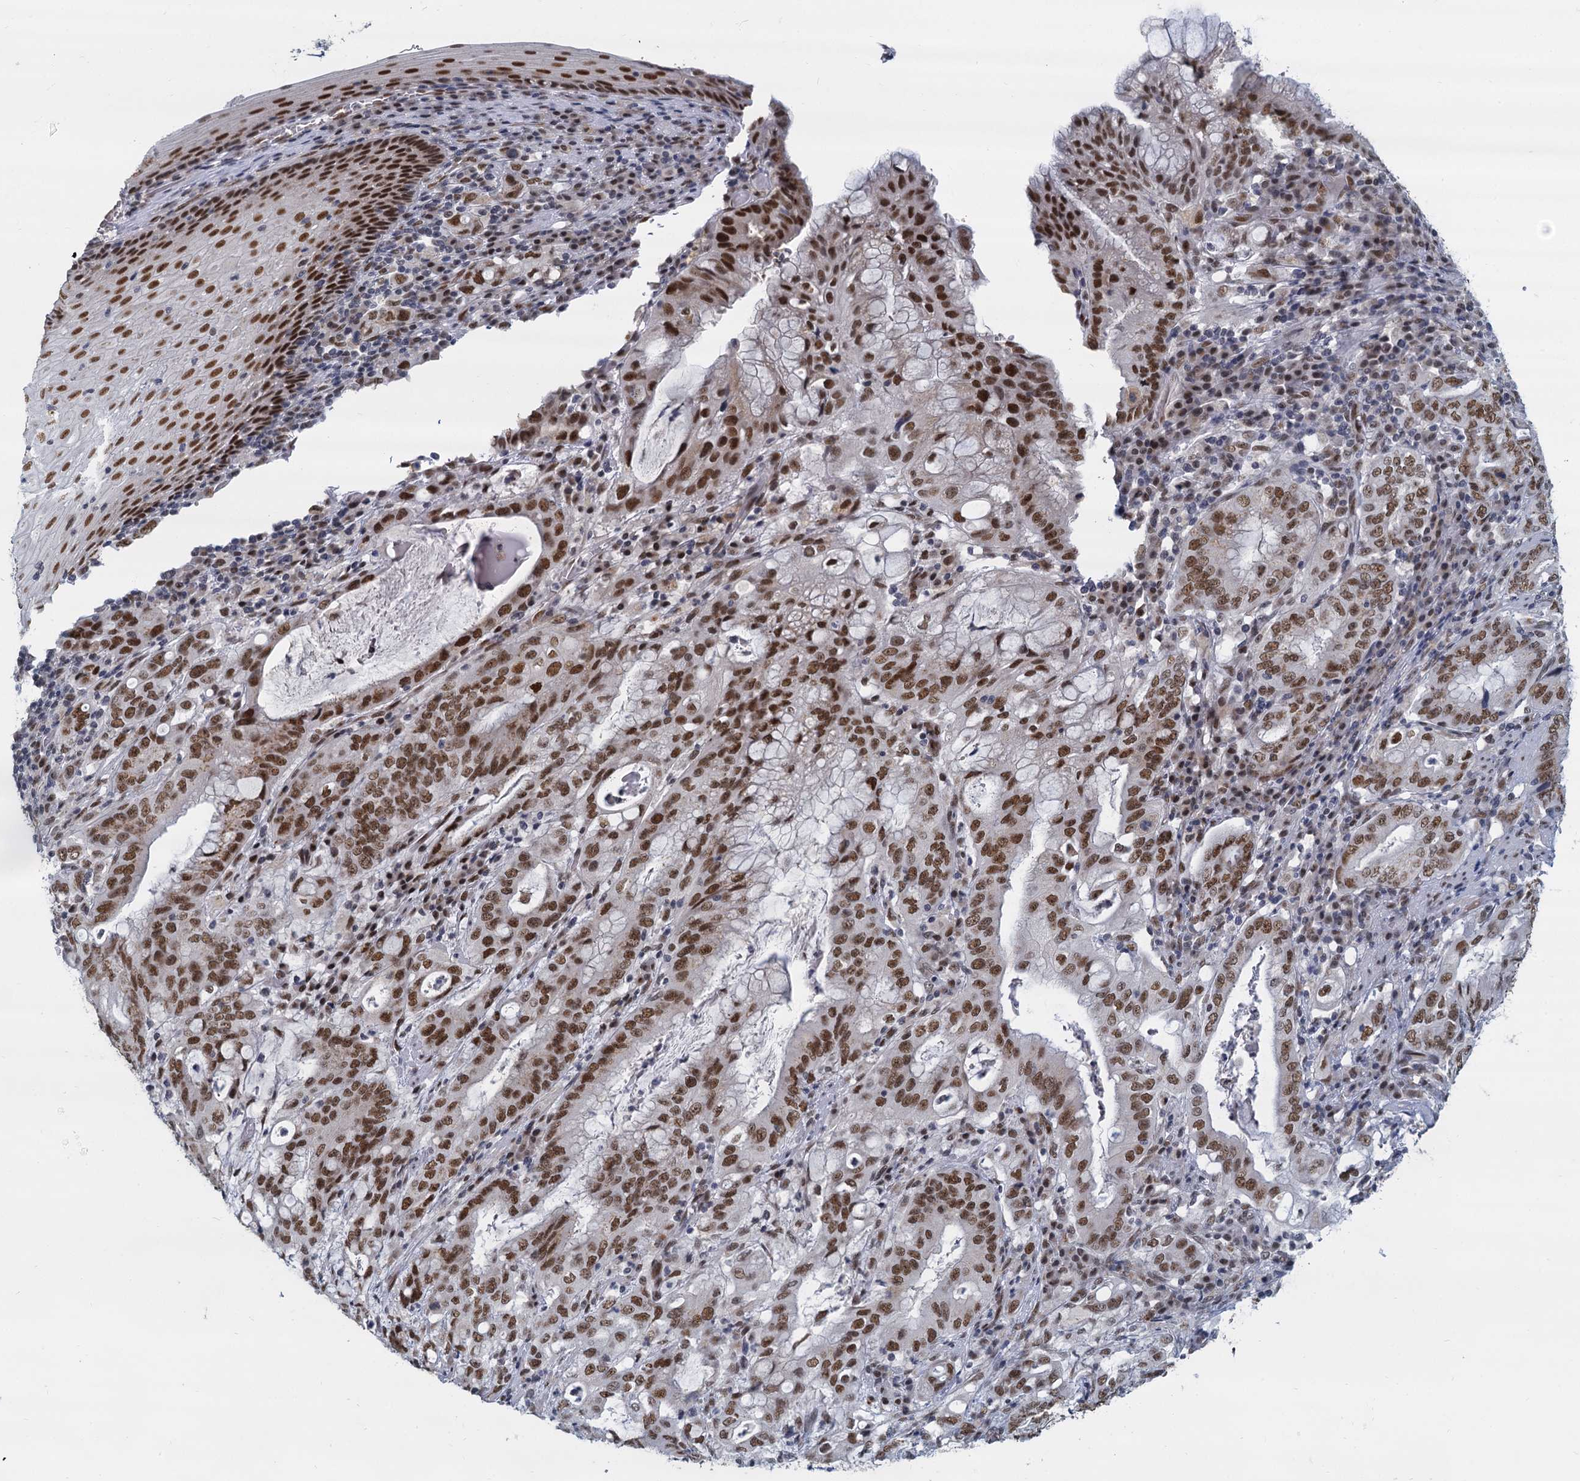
{"staining": {"intensity": "strong", "quantity": ">75%", "location": "nuclear"}, "tissue": "stomach cancer", "cell_type": "Tumor cells", "image_type": "cancer", "snomed": [{"axis": "morphology", "description": "Normal tissue, NOS"}, {"axis": "morphology", "description": "Adenocarcinoma, NOS"}, {"axis": "topography", "description": "Esophagus"}, {"axis": "topography", "description": "Stomach, upper"}, {"axis": "topography", "description": "Peripheral nerve tissue"}], "caption": "The histopathology image shows a brown stain indicating the presence of a protein in the nuclear of tumor cells in stomach cancer (adenocarcinoma). (DAB (3,3'-diaminobenzidine) = brown stain, brightfield microscopy at high magnification).", "gene": "RPRD1A", "patient": {"sex": "male", "age": 62}}